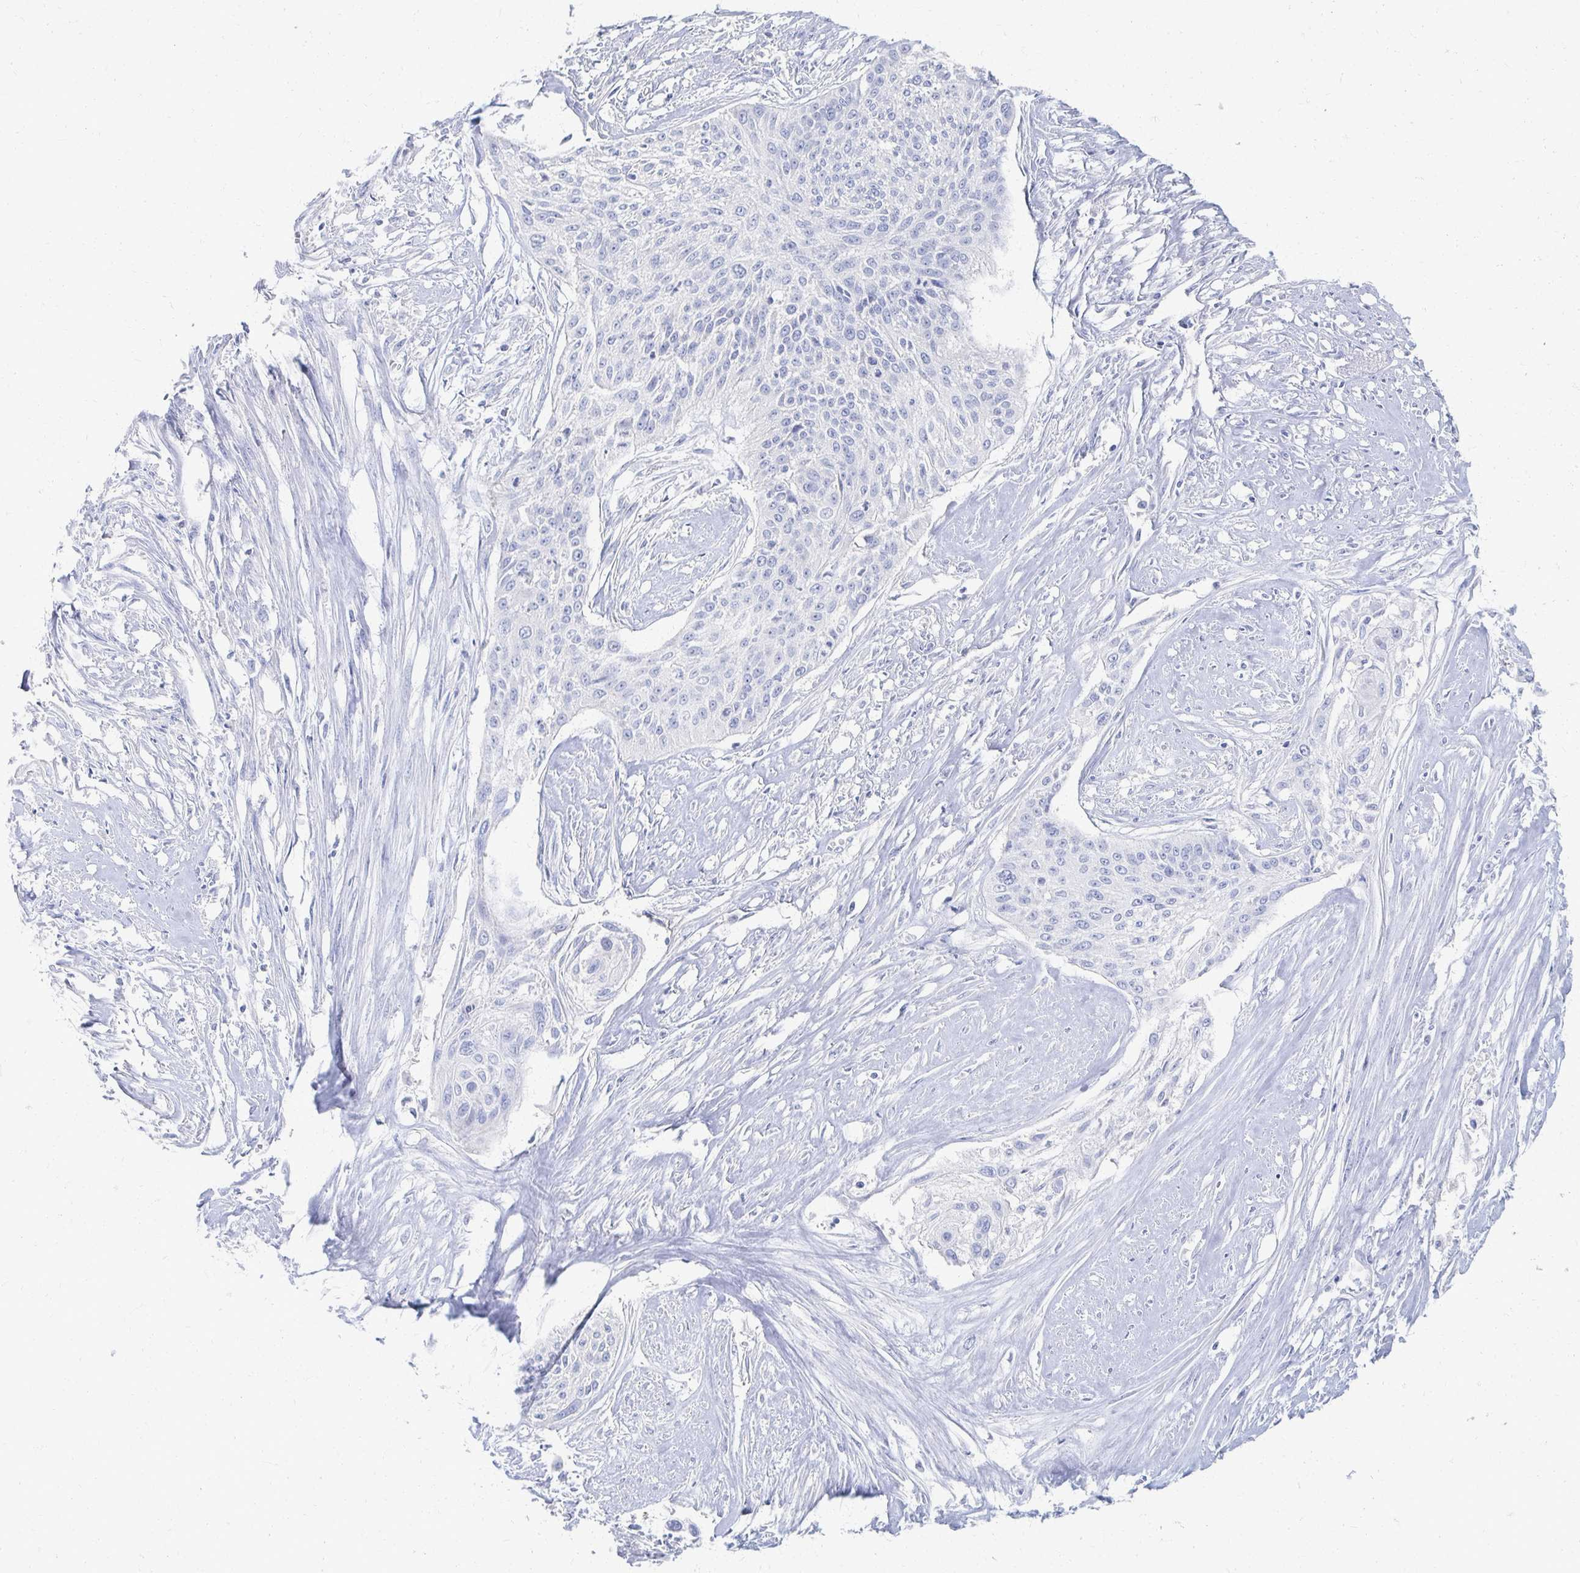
{"staining": {"intensity": "negative", "quantity": "none", "location": "none"}, "tissue": "cervical cancer", "cell_type": "Tumor cells", "image_type": "cancer", "snomed": [{"axis": "morphology", "description": "Squamous cell carcinoma, NOS"}, {"axis": "topography", "description": "Cervix"}], "caption": "DAB (3,3'-diaminobenzidine) immunohistochemical staining of human cervical cancer demonstrates no significant staining in tumor cells.", "gene": "PRR20A", "patient": {"sex": "female", "age": 49}}